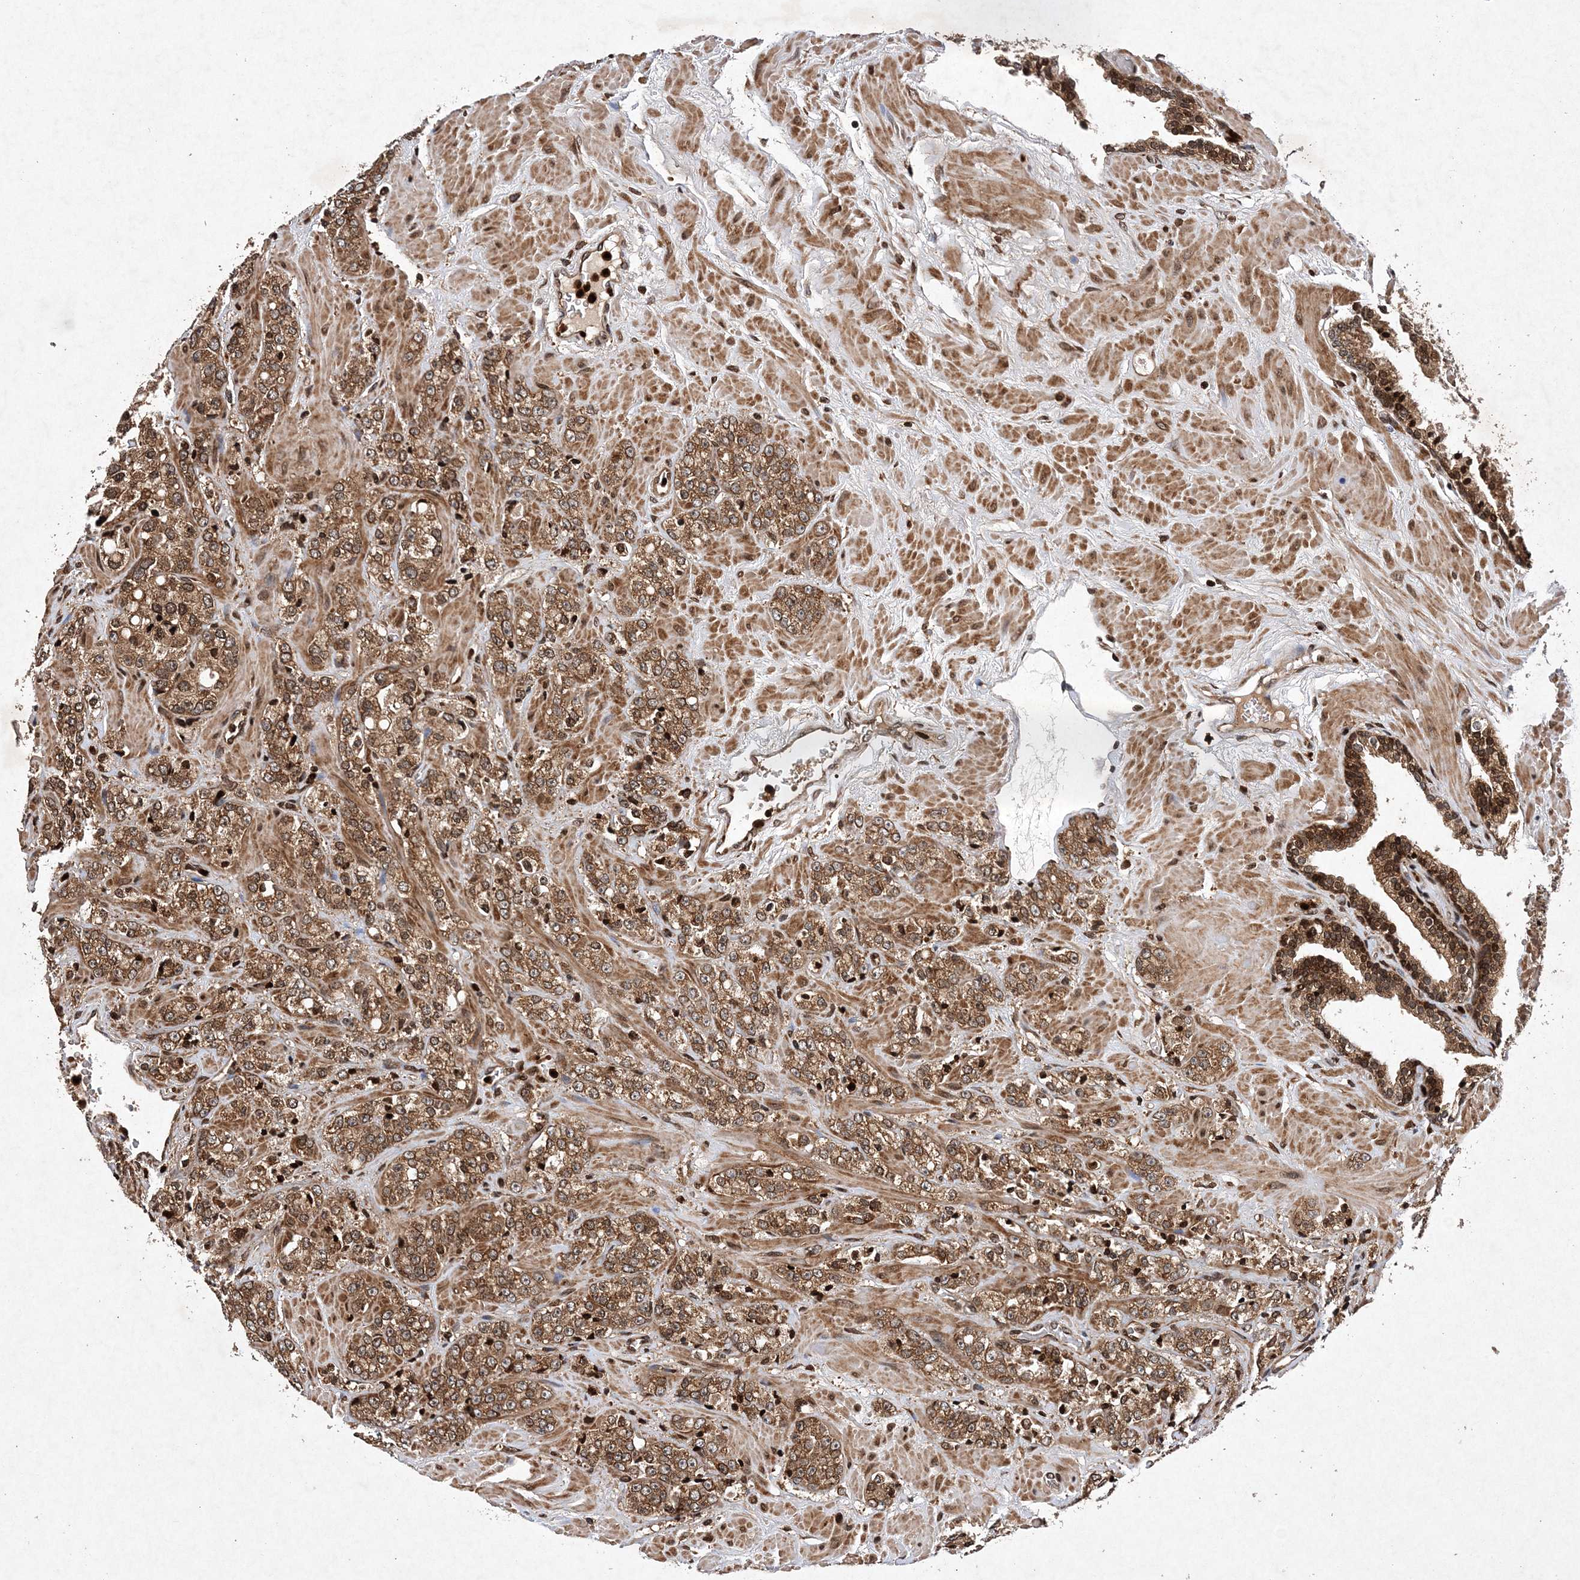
{"staining": {"intensity": "moderate", "quantity": ">75%", "location": "cytoplasmic/membranous"}, "tissue": "prostate cancer", "cell_type": "Tumor cells", "image_type": "cancer", "snomed": [{"axis": "morphology", "description": "Adenocarcinoma, High grade"}, {"axis": "topography", "description": "Prostate"}], "caption": "Moderate cytoplasmic/membranous expression for a protein is present in about >75% of tumor cells of prostate cancer using immunohistochemistry (IHC).", "gene": "PROSER1", "patient": {"sex": "male", "age": 64}}